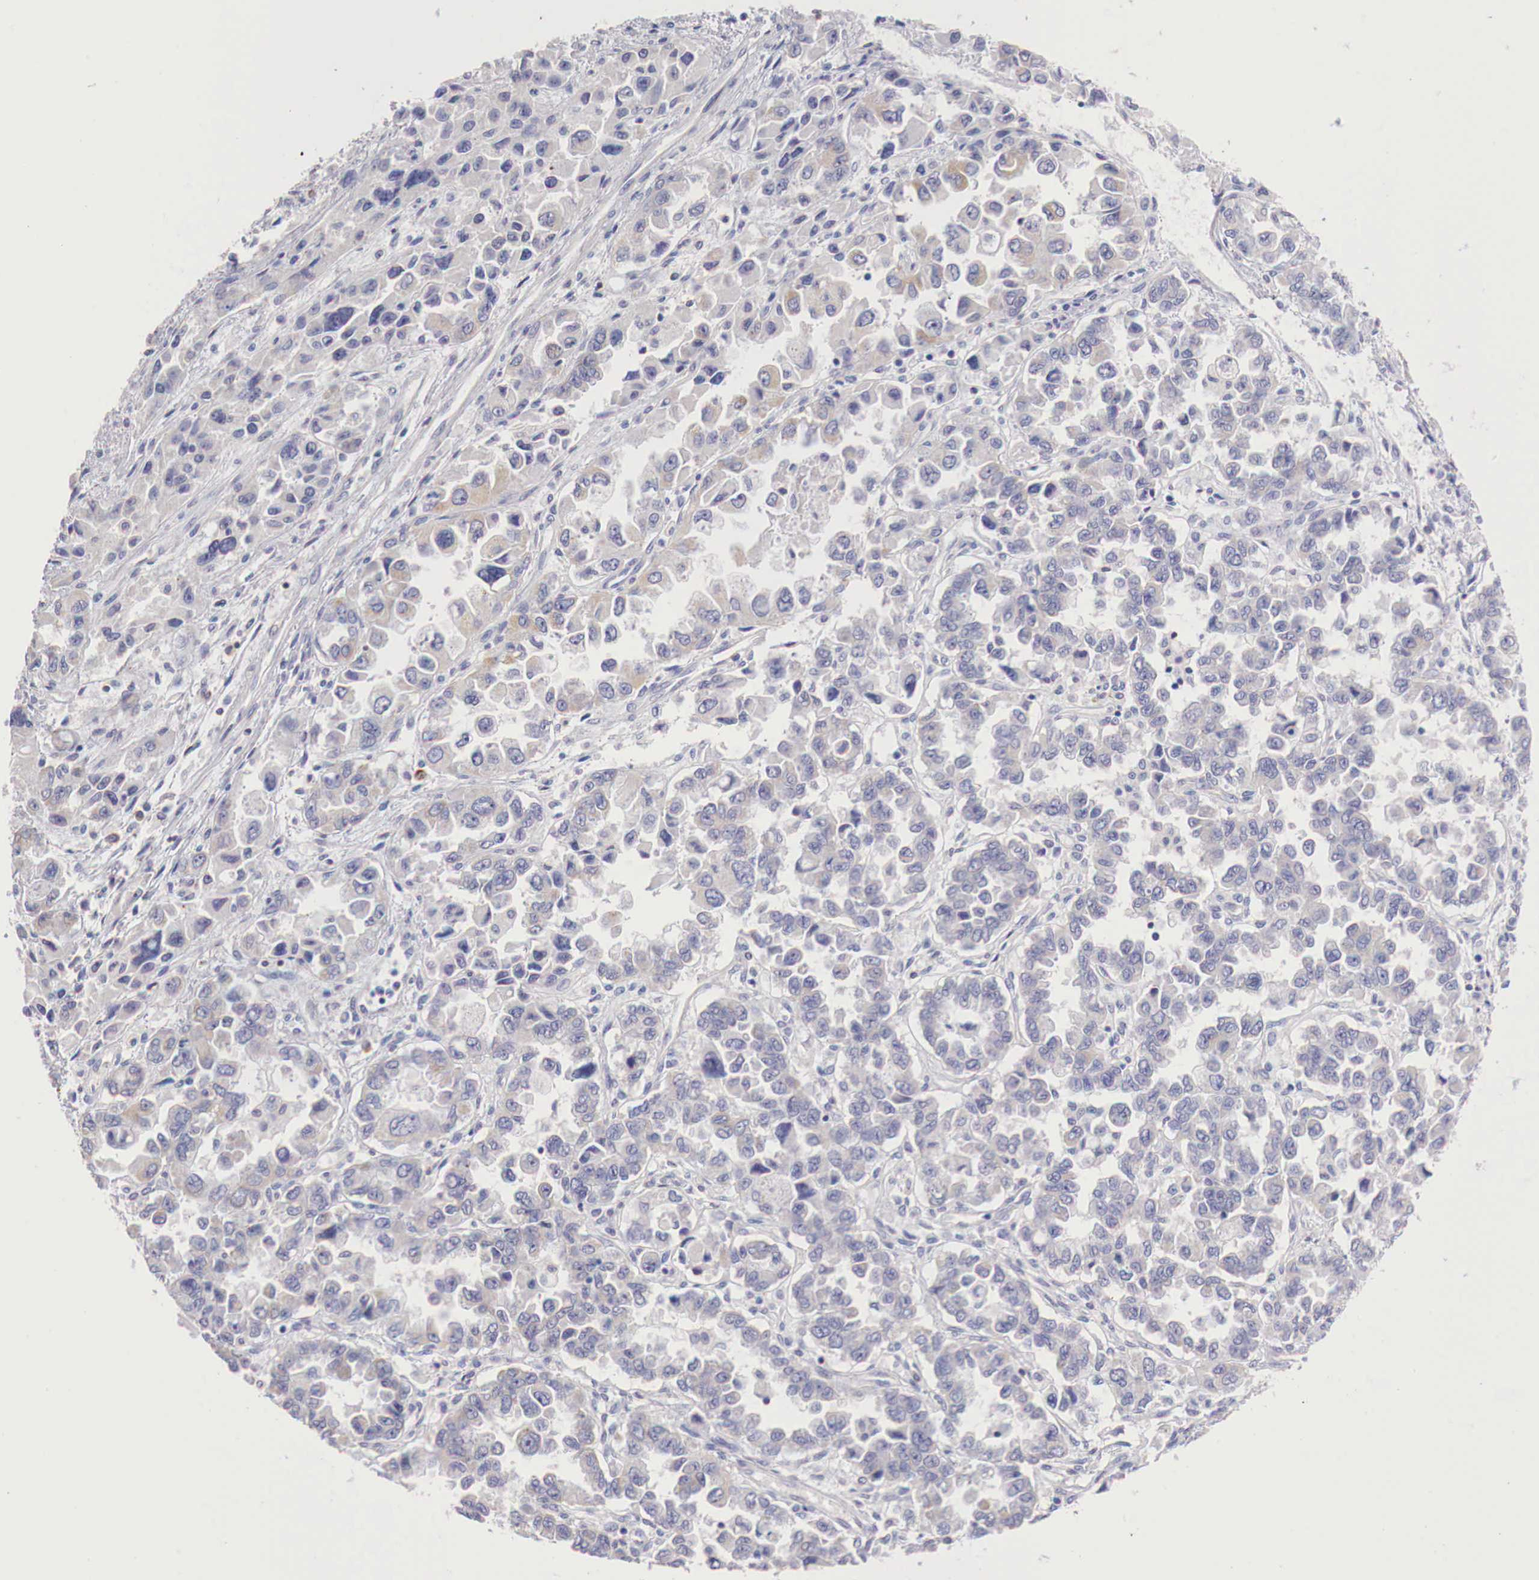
{"staining": {"intensity": "weak", "quantity": "<25%", "location": "cytoplasmic/membranous"}, "tissue": "ovarian cancer", "cell_type": "Tumor cells", "image_type": "cancer", "snomed": [{"axis": "morphology", "description": "Cystadenocarcinoma, serous, NOS"}, {"axis": "topography", "description": "Ovary"}], "caption": "The histopathology image demonstrates no significant staining in tumor cells of ovarian serous cystadenocarcinoma. Brightfield microscopy of immunohistochemistry (IHC) stained with DAB (brown) and hematoxylin (blue), captured at high magnification.", "gene": "IDH3G", "patient": {"sex": "female", "age": 84}}